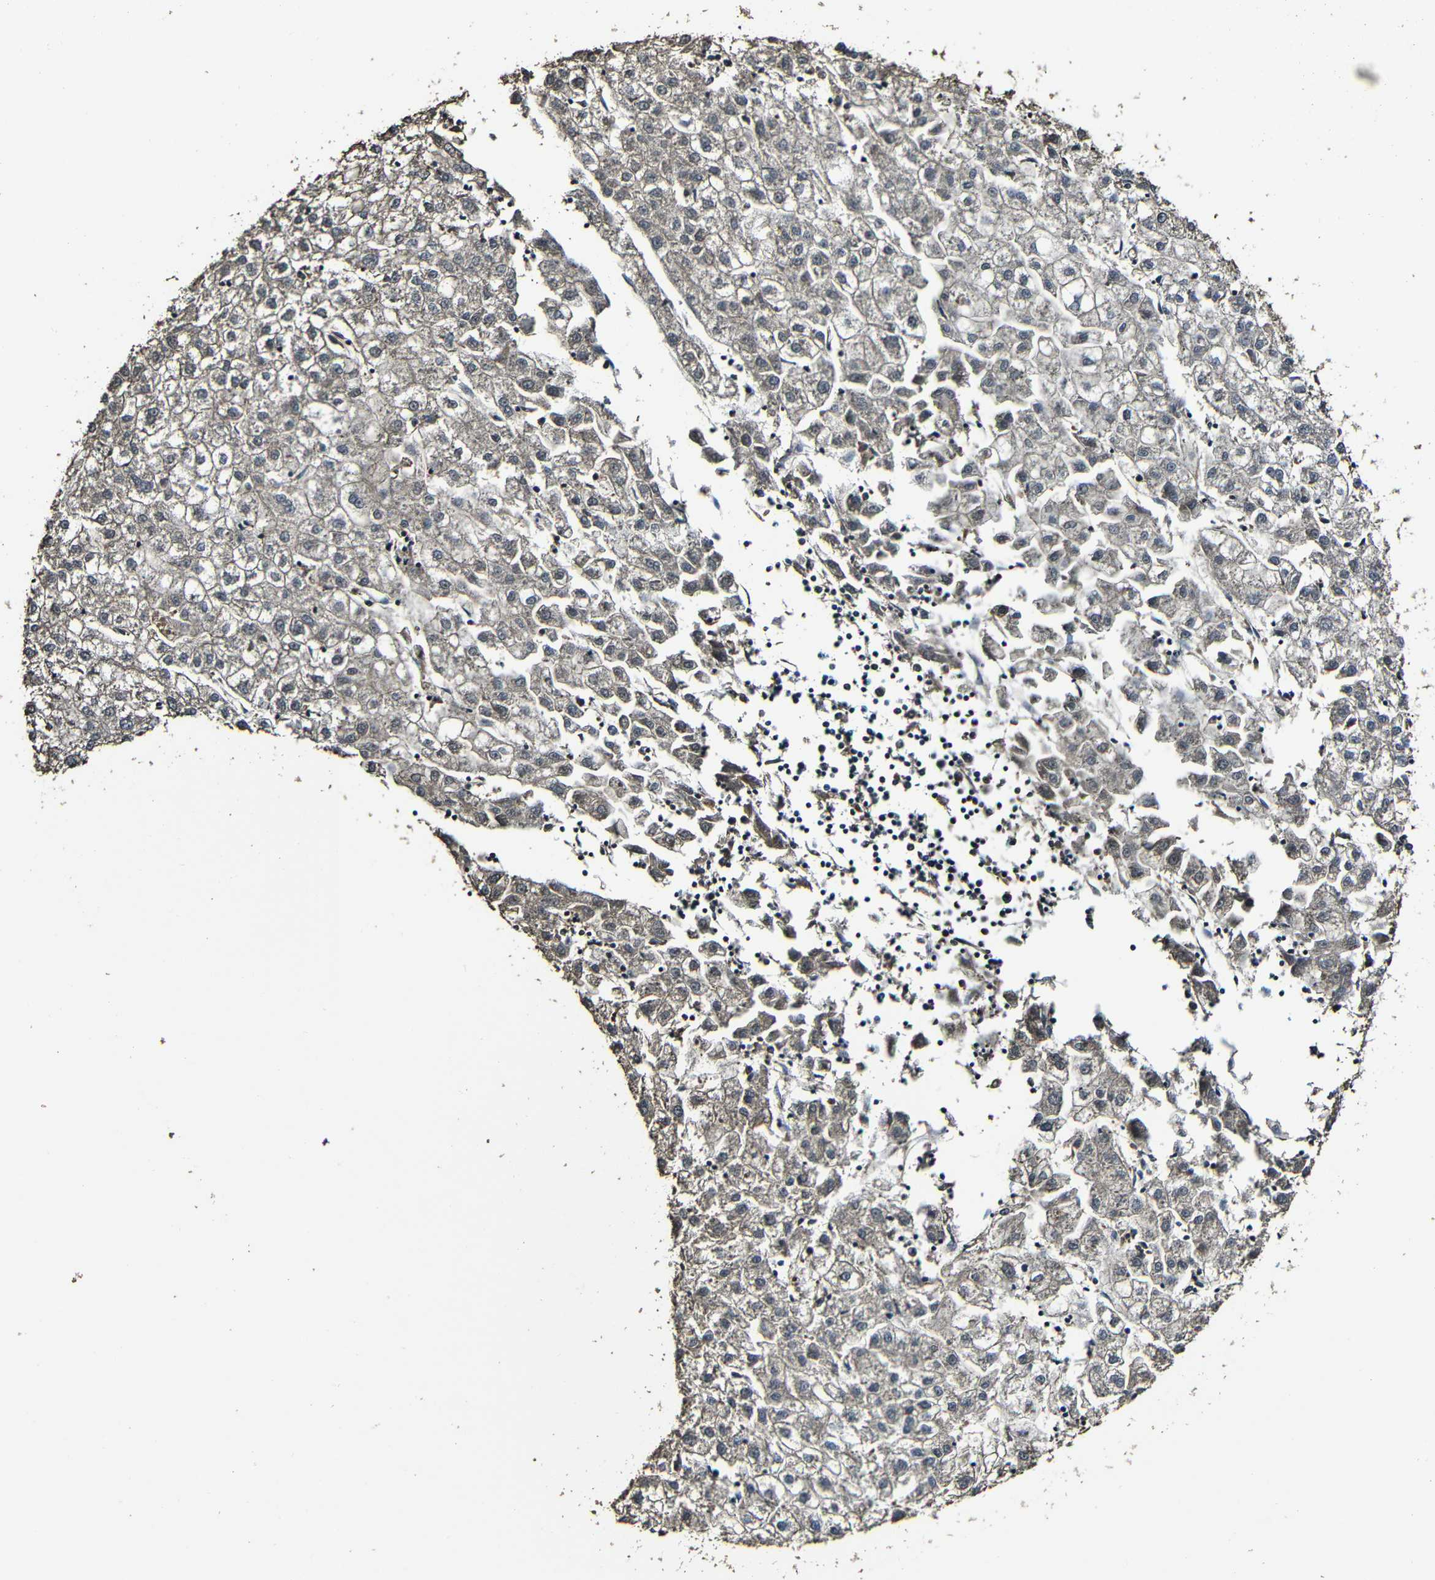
{"staining": {"intensity": "weak", "quantity": ">75%", "location": "cytoplasmic/membranous"}, "tissue": "liver cancer", "cell_type": "Tumor cells", "image_type": "cancer", "snomed": [{"axis": "morphology", "description": "Carcinoma, Hepatocellular, NOS"}, {"axis": "topography", "description": "Liver"}], "caption": "Weak cytoplasmic/membranous staining for a protein is appreciated in approximately >75% of tumor cells of liver cancer using IHC.", "gene": "CASP8", "patient": {"sex": "male", "age": 72}}